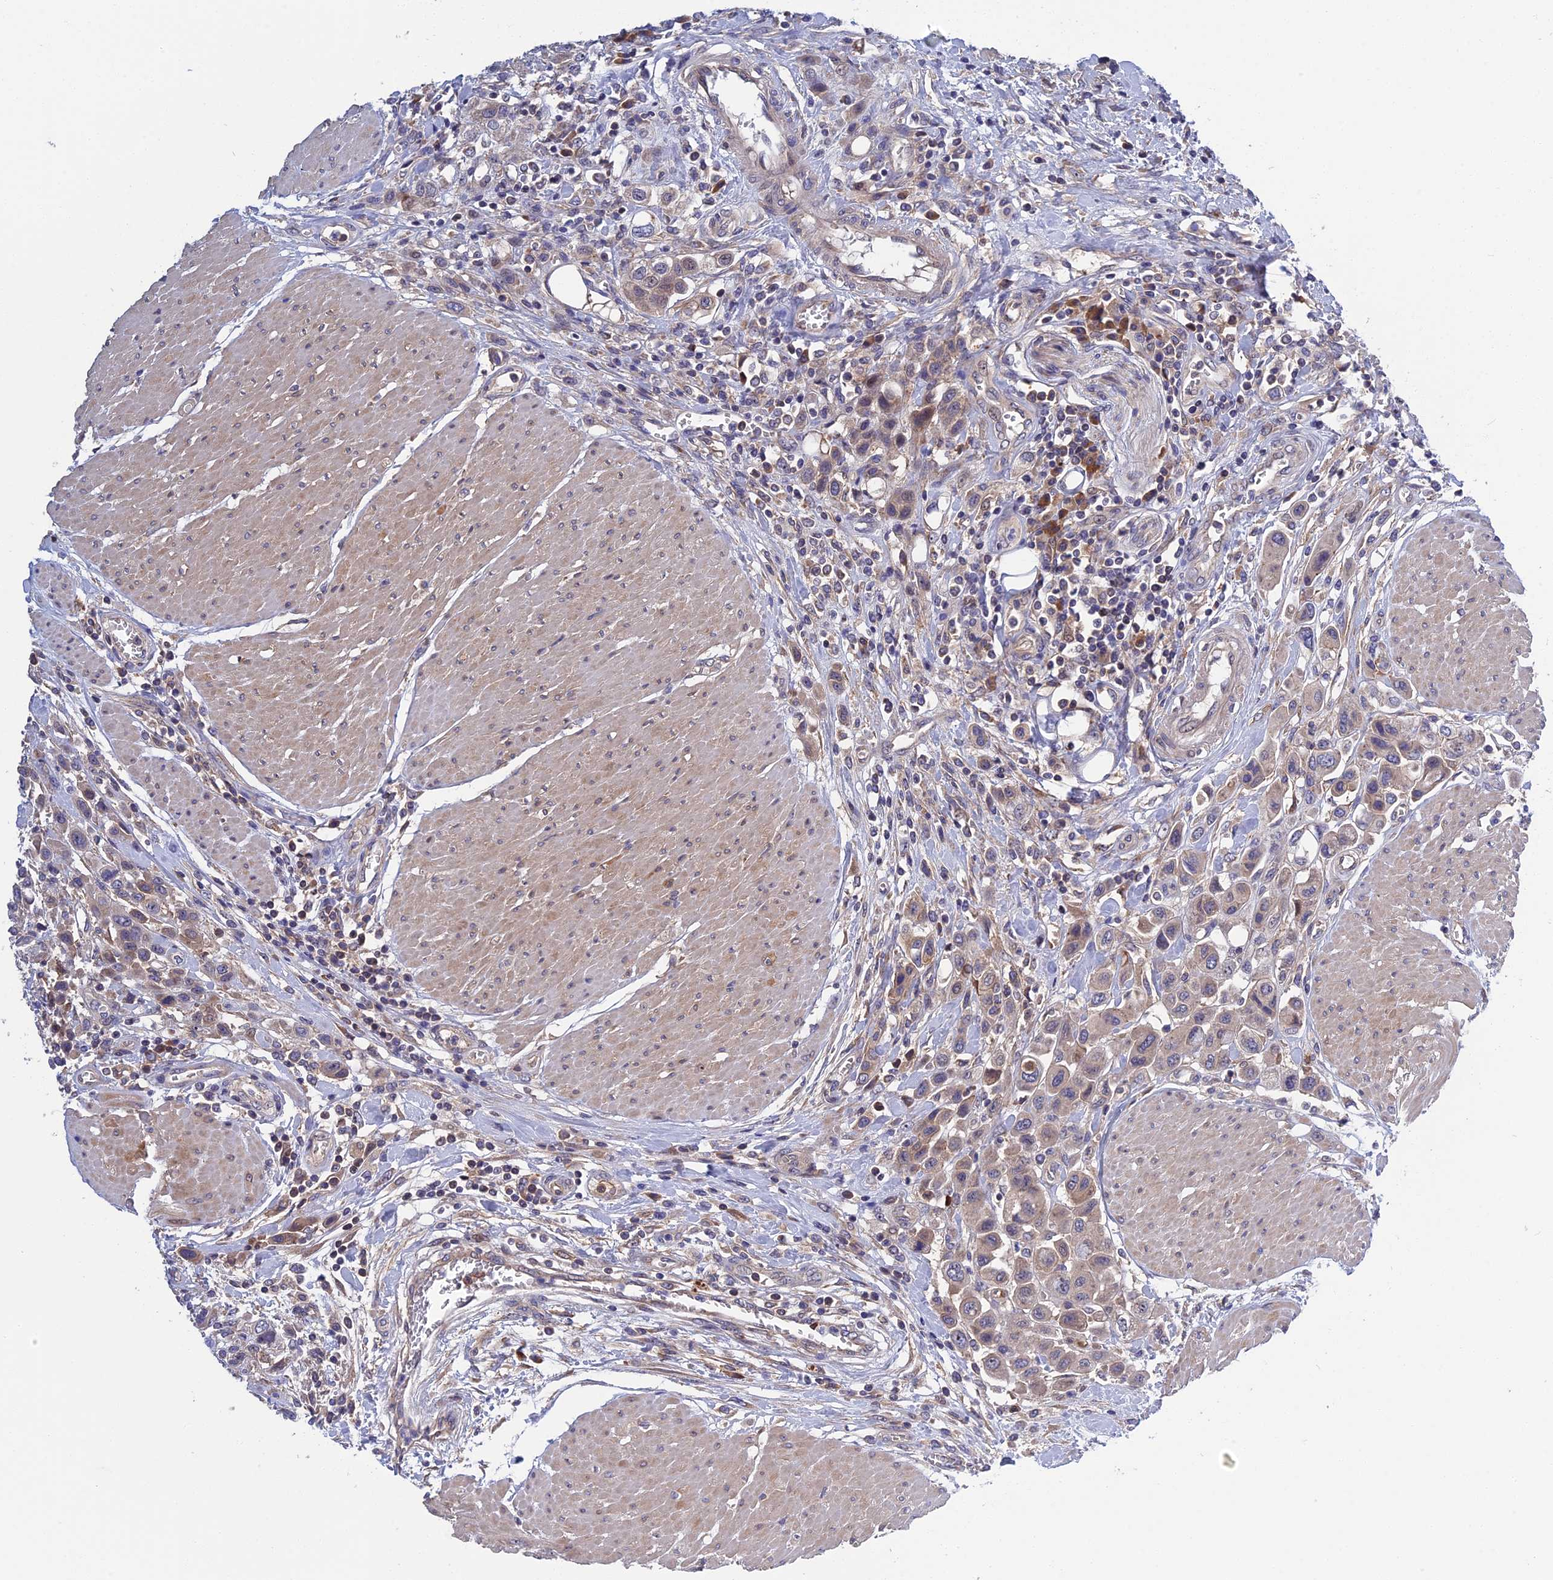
{"staining": {"intensity": "negative", "quantity": "none", "location": "none"}, "tissue": "urothelial cancer", "cell_type": "Tumor cells", "image_type": "cancer", "snomed": [{"axis": "morphology", "description": "Urothelial carcinoma, High grade"}, {"axis": "topography", "description": "Urinary bladder"}], "caption": "IHC photomicrograph of human urothelial cancer stained for a protein (brown), which demonstrates no positivity in tumor cells. (Brightfield microscopy of DAB (3,3'-diaminobenzidine) immunohistochemistry (IHC) at high magnification).", "gene": "CRACD", "patient": {"sex": "male", "age": 50}}